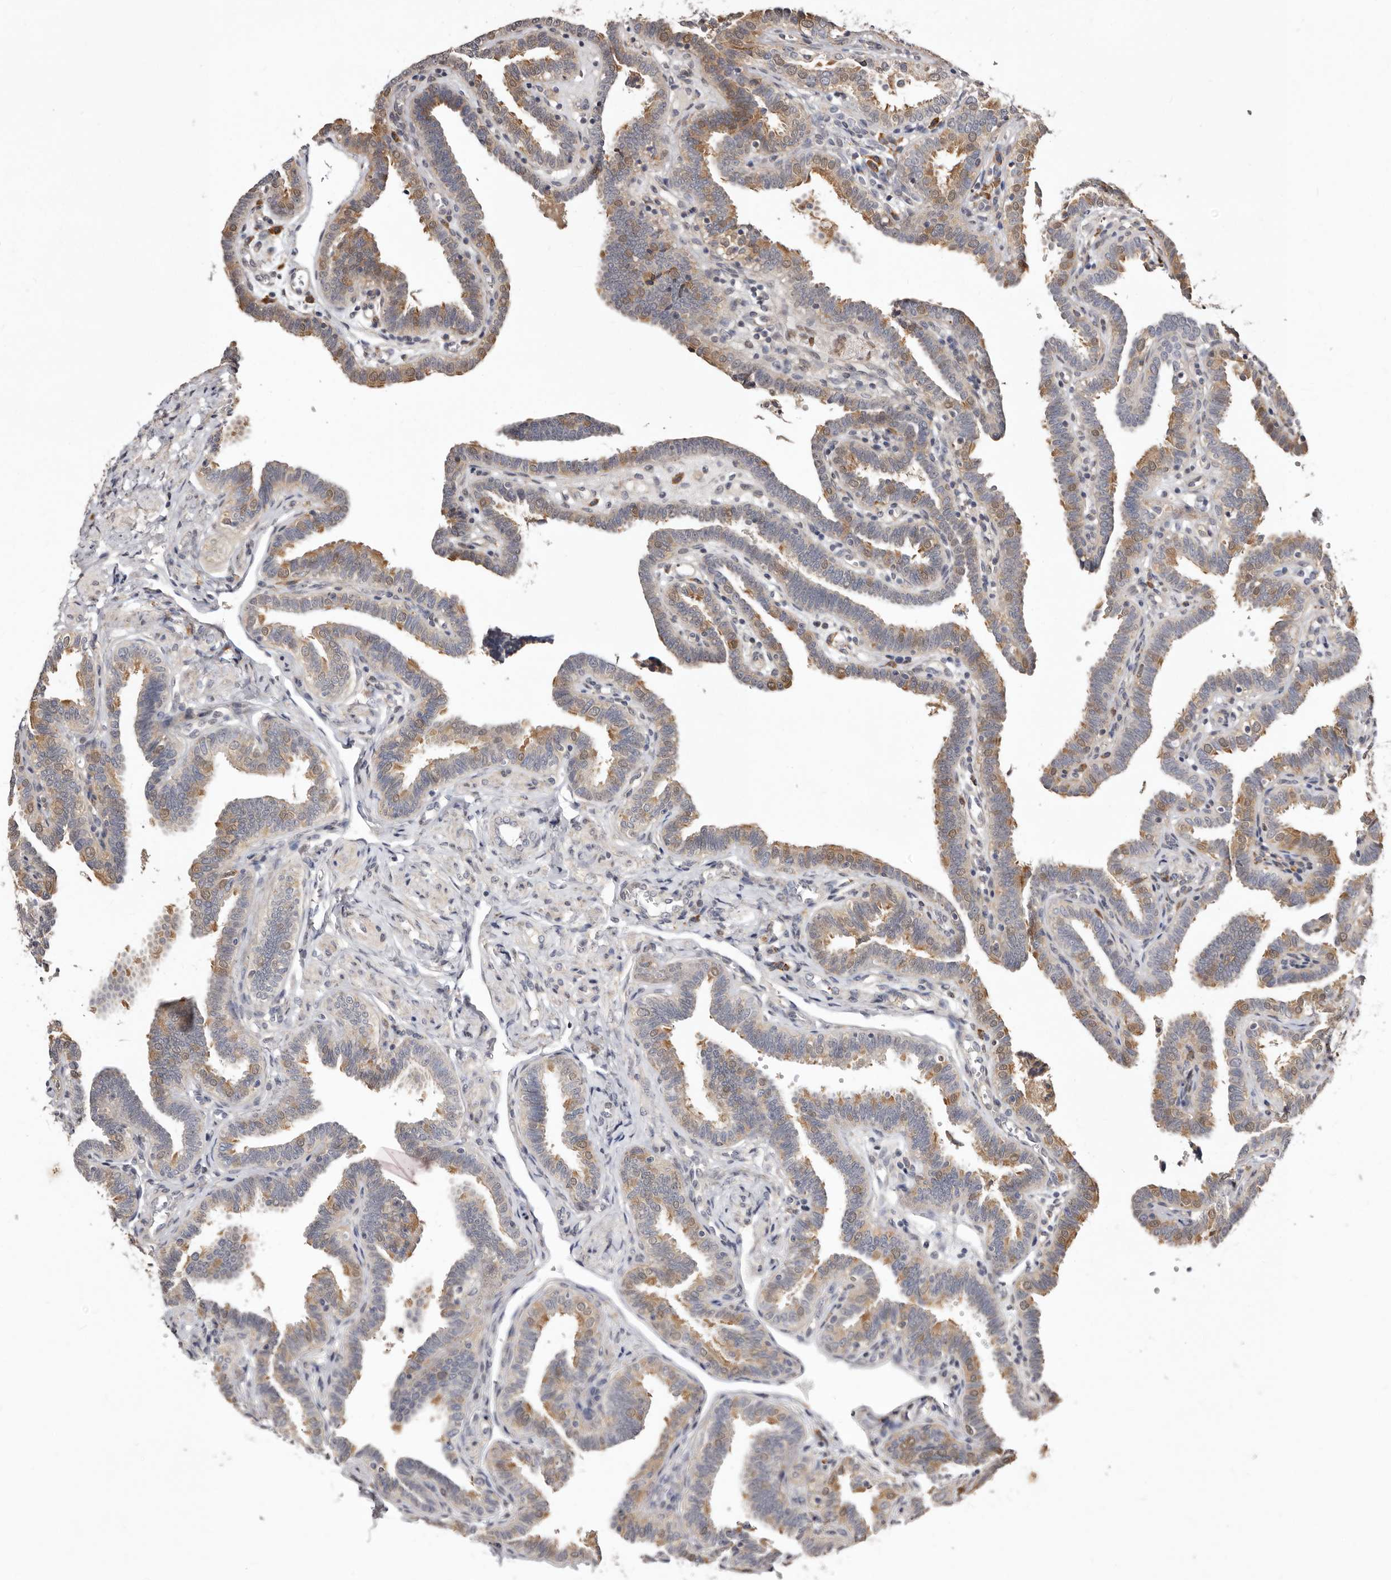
{"staining": {"intensity": "weak", "quantity": "25%-75%", "location": "cytoplasmic/membranous"}, "tissue": "fallopian tube", "cell_type": "Glandular cells", "image_type": "normal", "snomed": [{"axis": "morphology", "description": "Normal tissue, NOS"}, {"axis": "topography", "description": "Fallopian tube"}], "caption": "Glandular cells exhibit low levels of weak cytoplasmic/membranous staining in approximately 25%-75% of cells in unremarkable fallopian tube.", "gene": "RRM2B", "patient": {"sex": "female", "age": 39}}